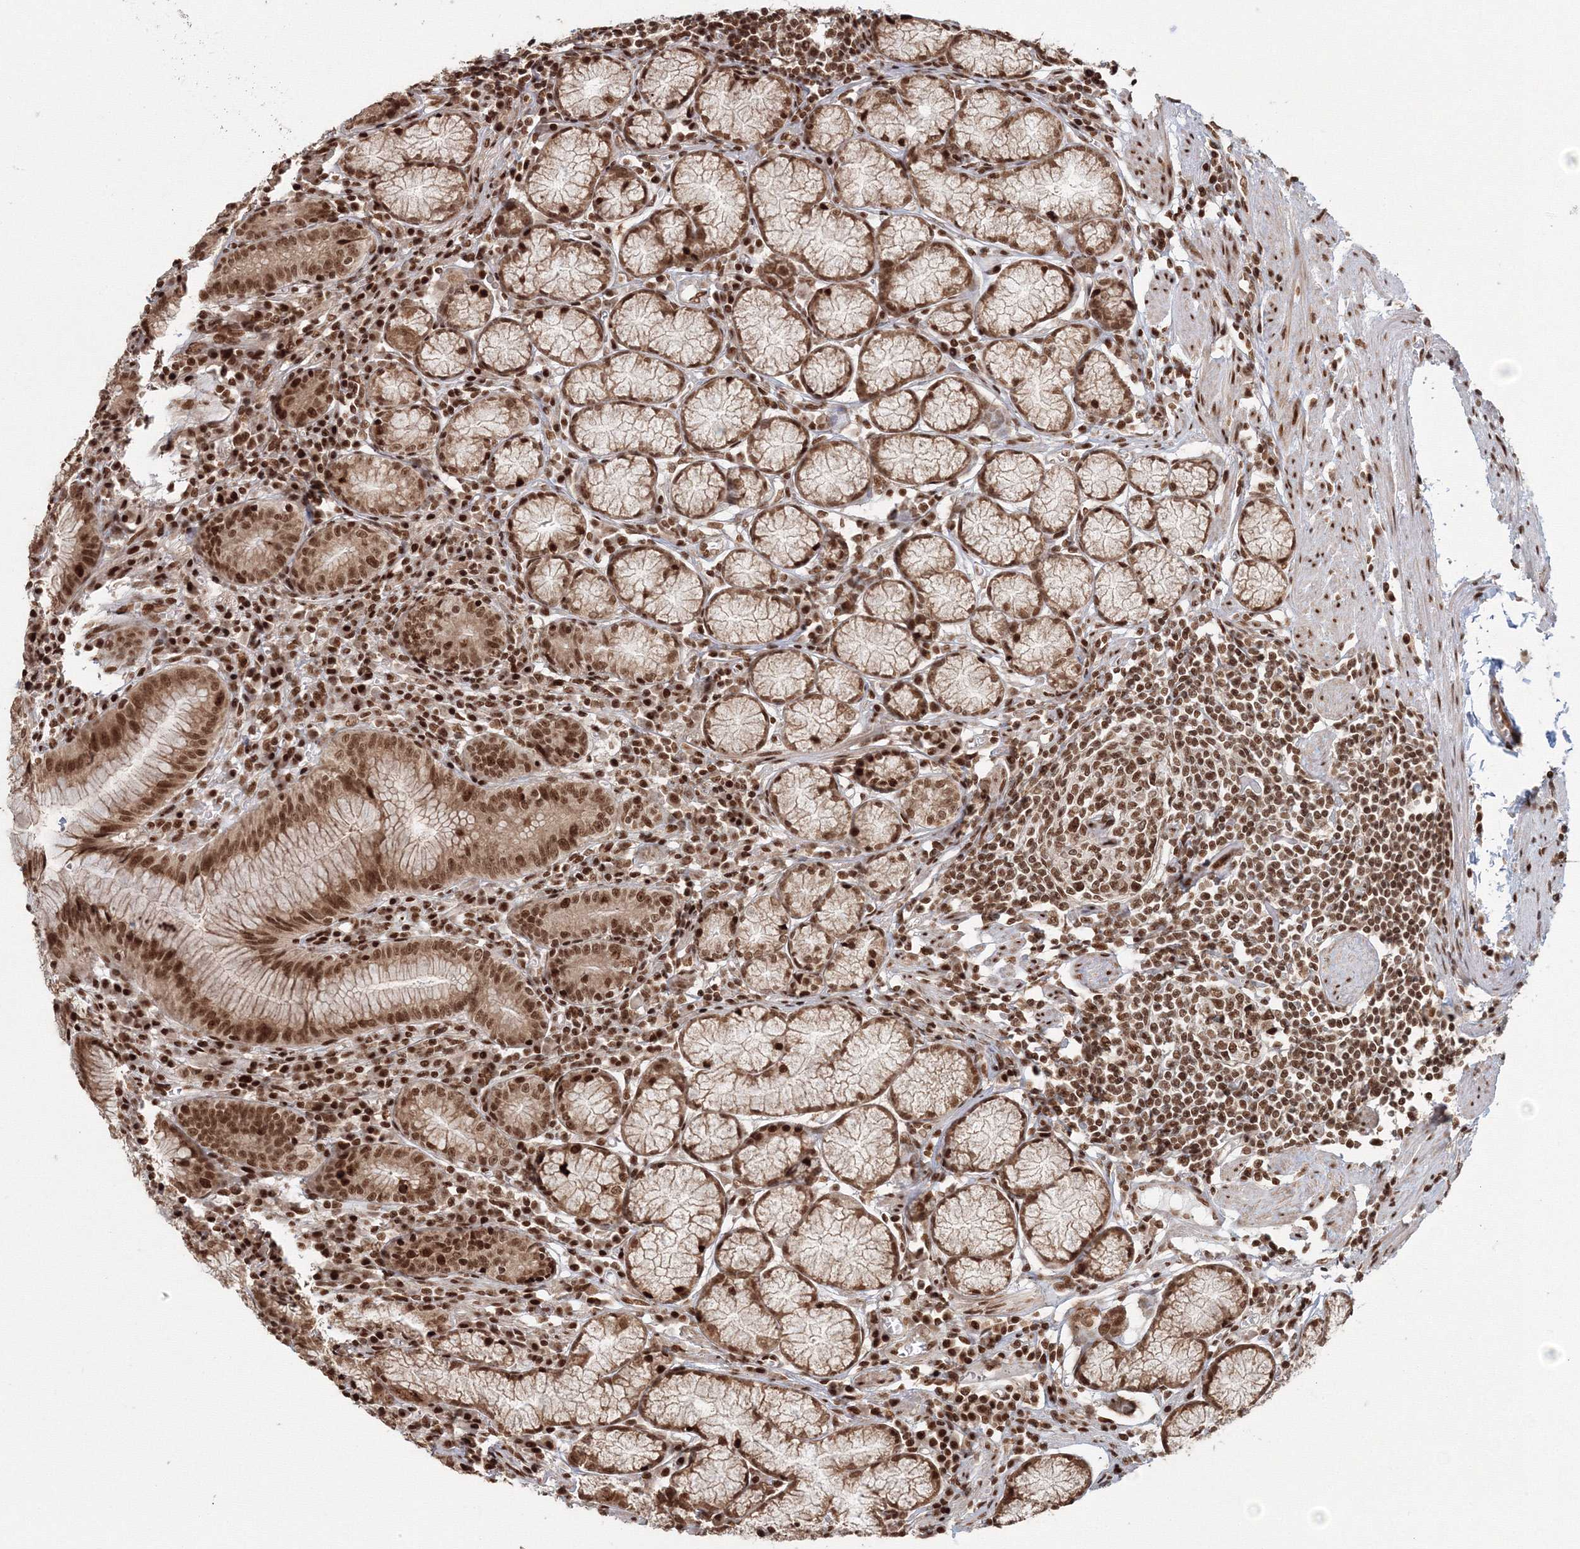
{"staining": {"intensity": "strong", "quantity": ">75%", "location": "nuclear"}, "tissue": "stomach", "cell_type": "Glandular cells", "image_type": "normal", "snomed": [{"axis": "morphology", "description": "Normal tissue, NOS"}, {"axis": "topography", "description": "Stomach"}], "caption": "Brown immunohistochemical staining in benign human stomach reveals strong nuclear staining in about >75% of glandular cells.", "gene": "KIF20A", "patient": {"sex": "male", "age": 55}}